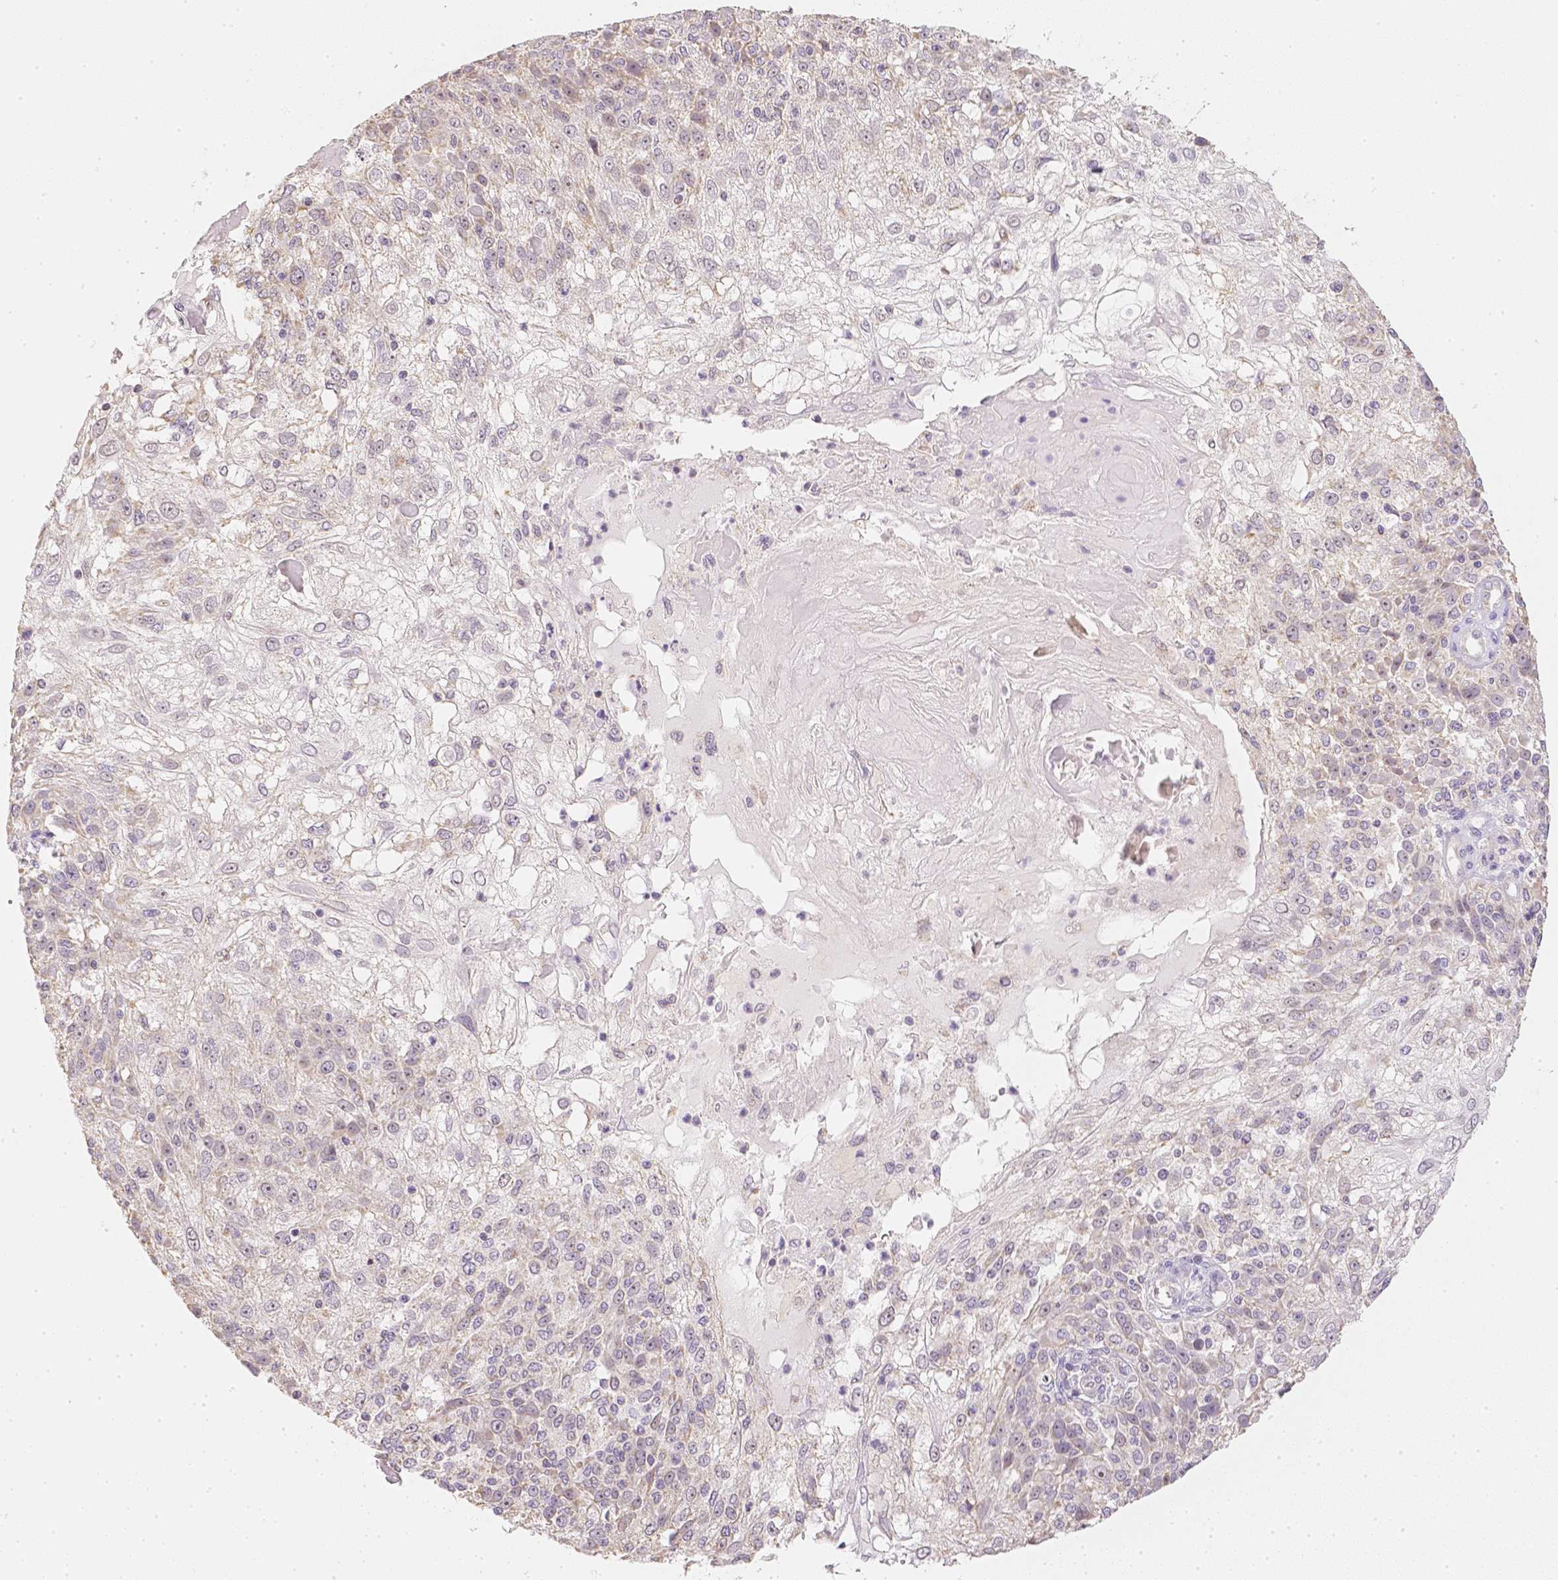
{"staining": {"intensity": "negative", "quantity": "none", "location": "none"}, "tissue": "skin cancer", "cell_type": "Tumor cells", "image_type": "cancer", "snomed": [{"axis": "morphology", "description": "Normal tissue, NOS"}, {"axis": "morphology", "description": "Squamous cell carcinoma, NOS"}, {"axis": "topography", "description": "Skin"}], "caption": "DAB (3,3'-diaminobenzidine) immunohistochemical staining of skin squamous cell carcinoma reveals no significant staining in tumor cells.", "gene": "NVL", "patient": {"sex": "female", "age": 83}}